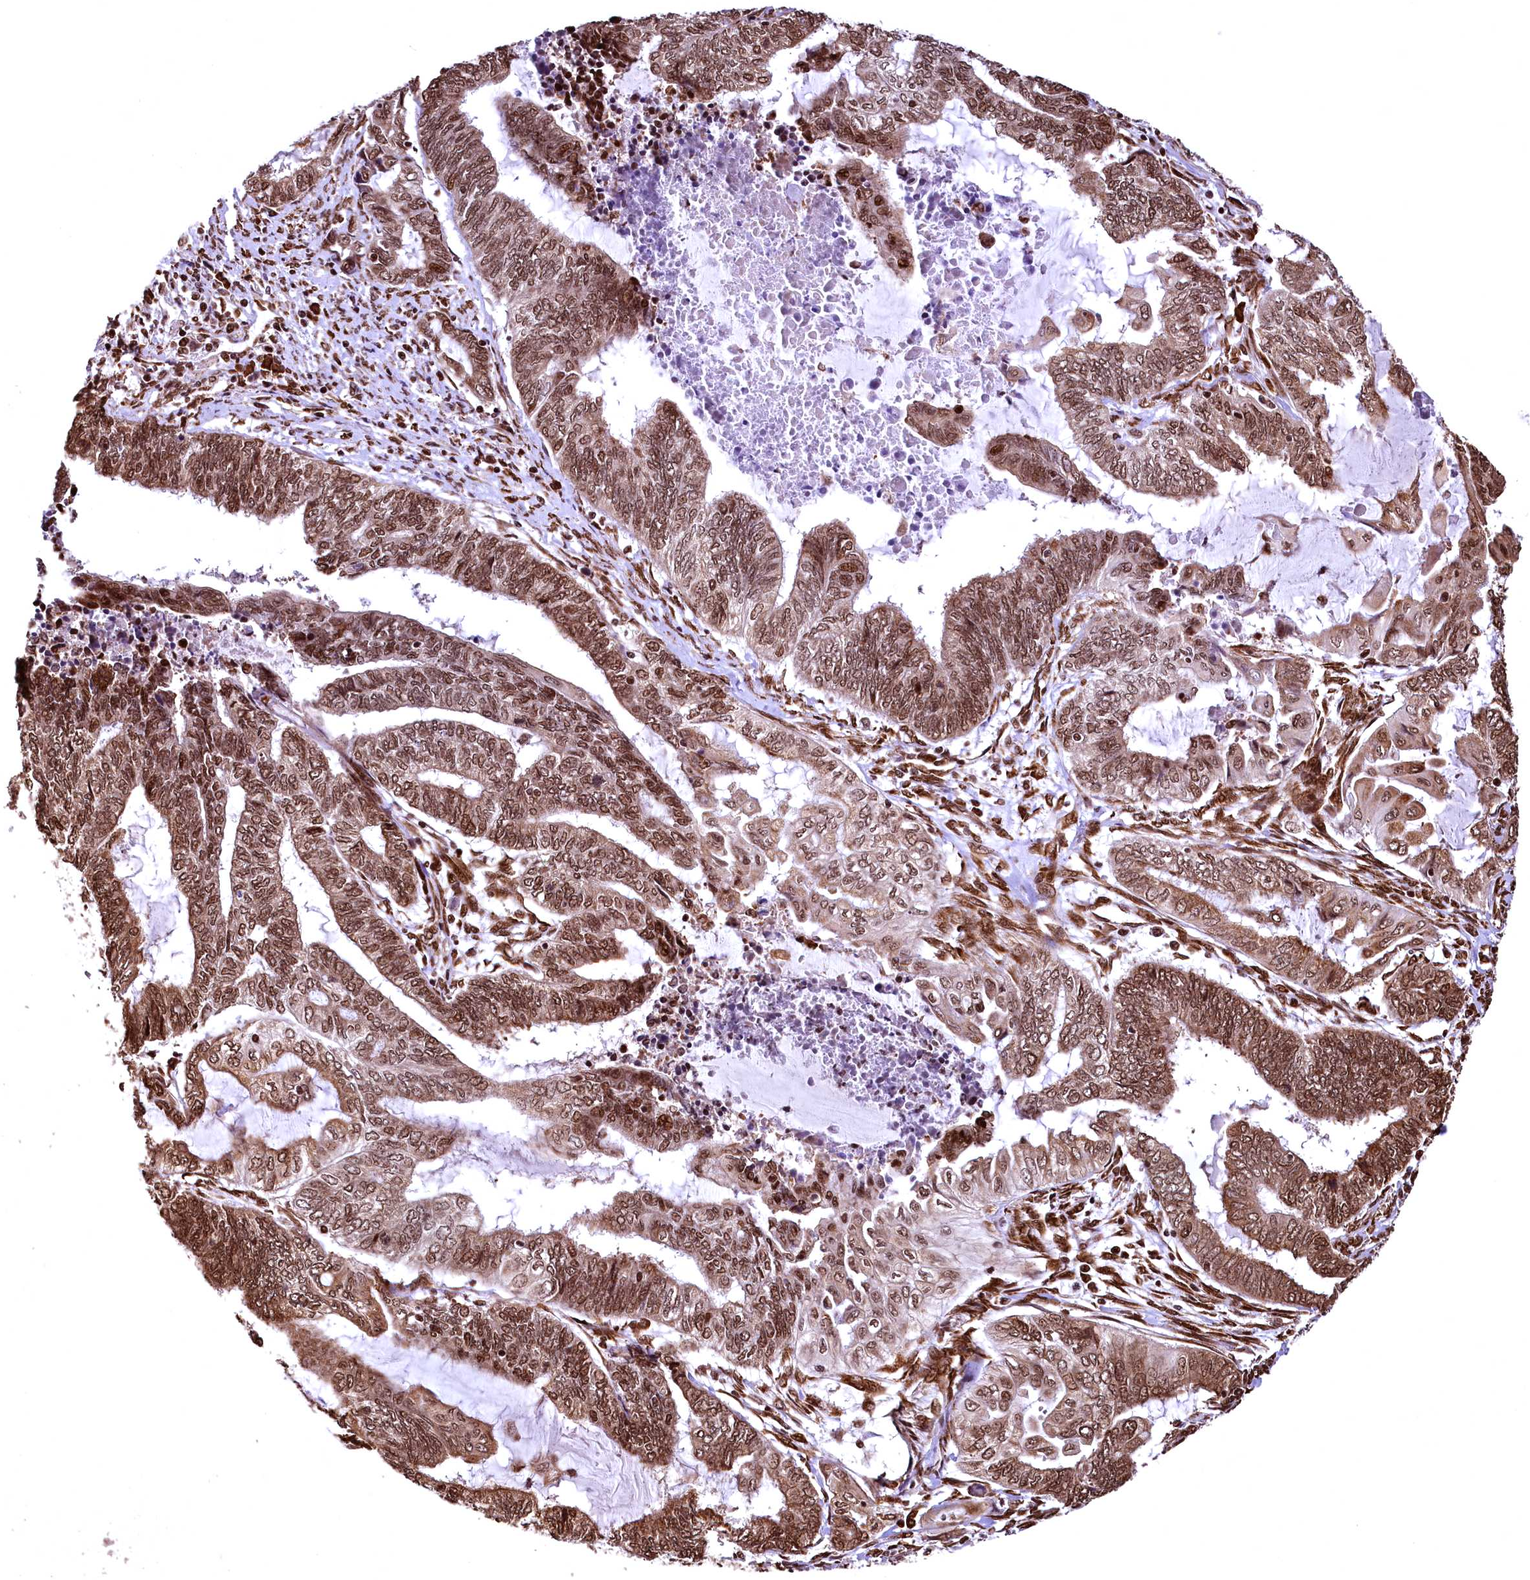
{"staining": {"intensity": "moderate", "quantity": ">75%", "location": "nuclear"}, "tissue": "endometrial cancer", "cell_type": "Tumor cells", "image_type": "cancer", "snomed": [{"axis": "morphology", "description": "Adenocarcinoma, NOS"}, {"axis": "topography", "description": "Uterus"}, {"axis": "topography", "description": "Endometrium"}], "caption": "Immunohistochemistry of adenocarcinoma (endometrial) reveals medium levels of moderate nuclear staining in about >75% of tumor cells.", "gene": "PDS5B", "patient": {"sex": "female", "age": 70}}